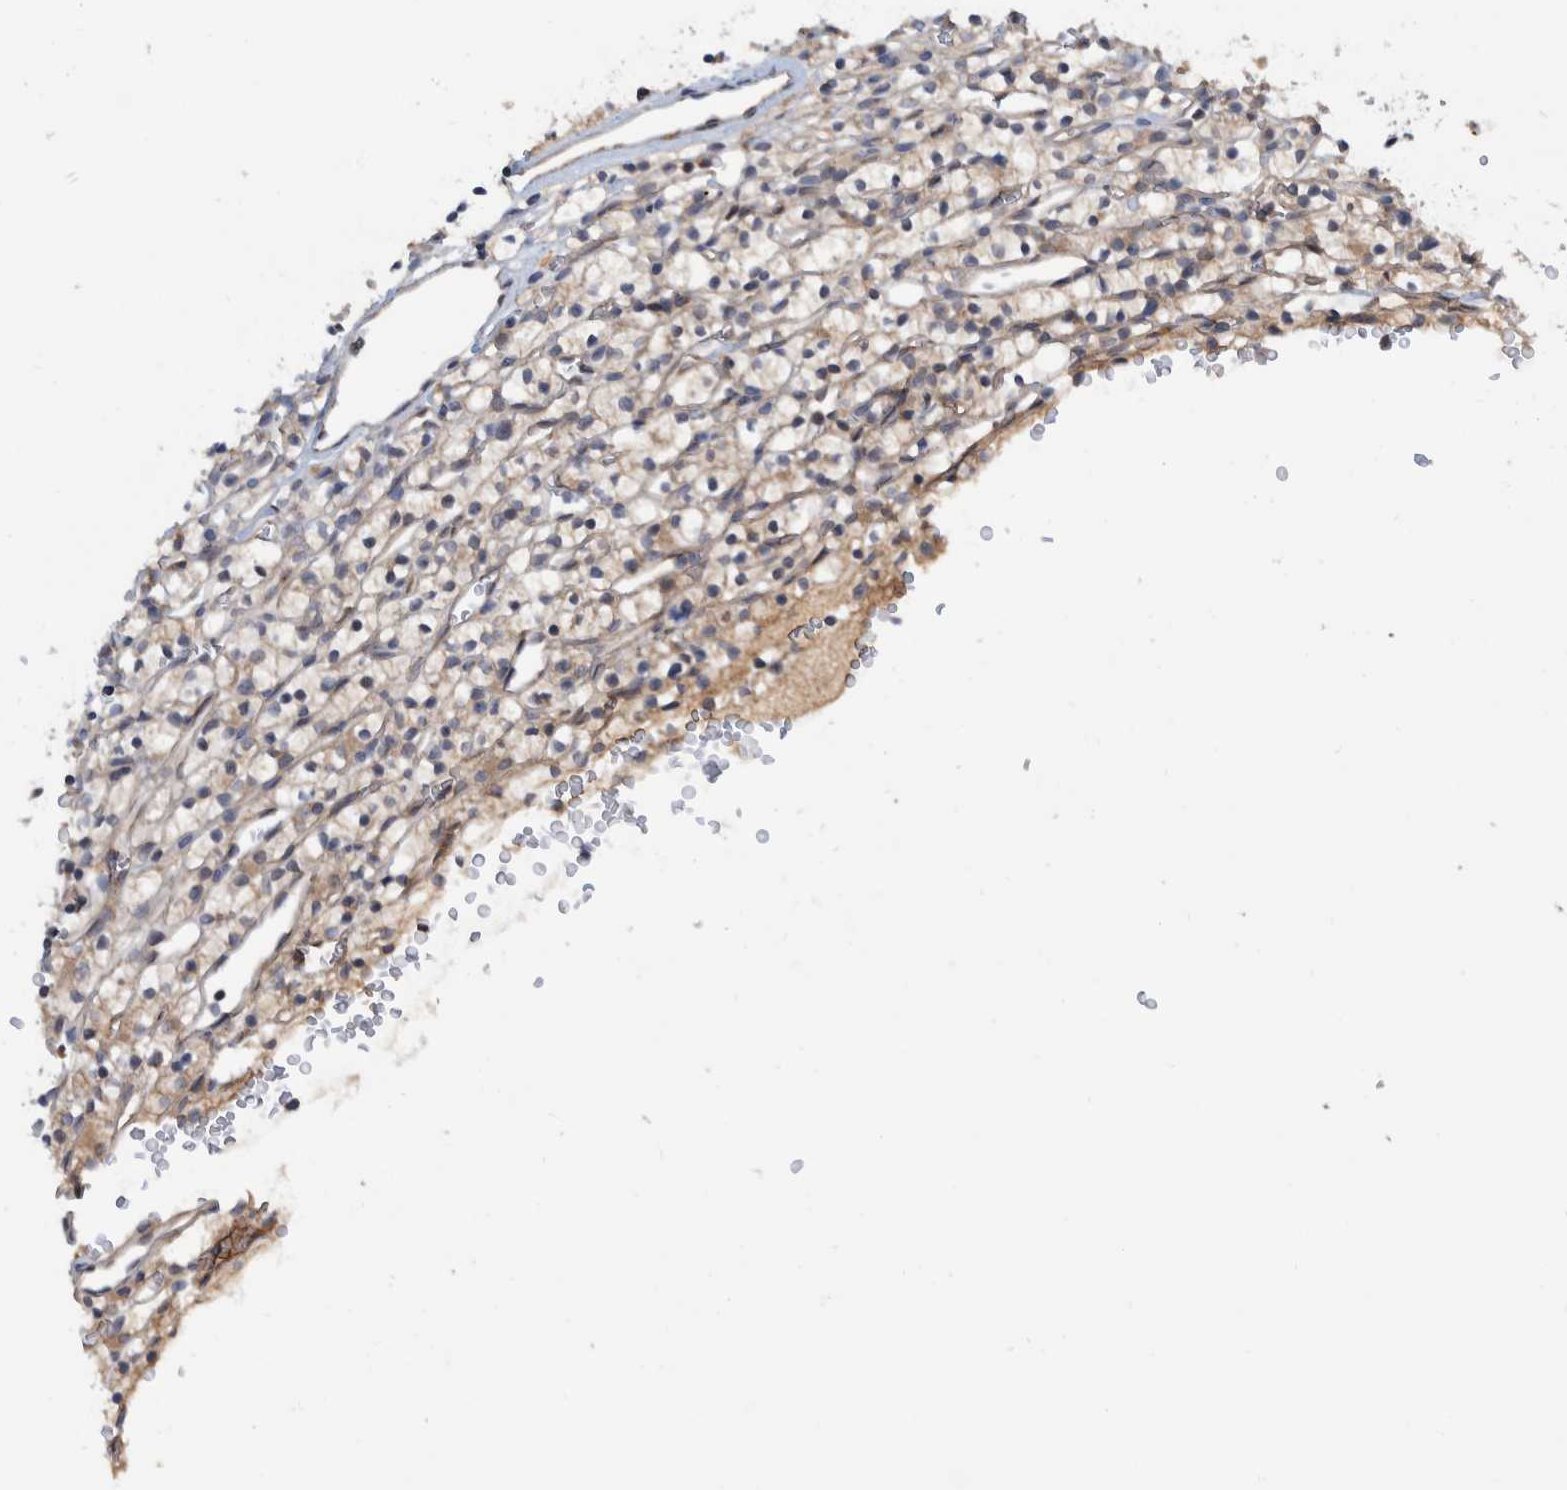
{"staining": {"intensity": "weak", "quantity": "<25%", "location": "cytoplasmic/membranous"}, "tissue": "renal cancer", "cell_type": "Tumor cells", "image_type": "cancer", "snomed": [{"axis": "morphology", "description": "Adenocarcinoma, NOS"}, {"axis": "topography", "description": "Kidney"}], "caption": "Tumor cells show no significant expression in adenocarcinoma (renal). (Stains: DAB immunohistochemistry with hematoxylin counter stain, Microscopy: brightfield microscopy at high magnification).", "gene": "PLPBP", "patient": {"sex": "female", "age": 57}}